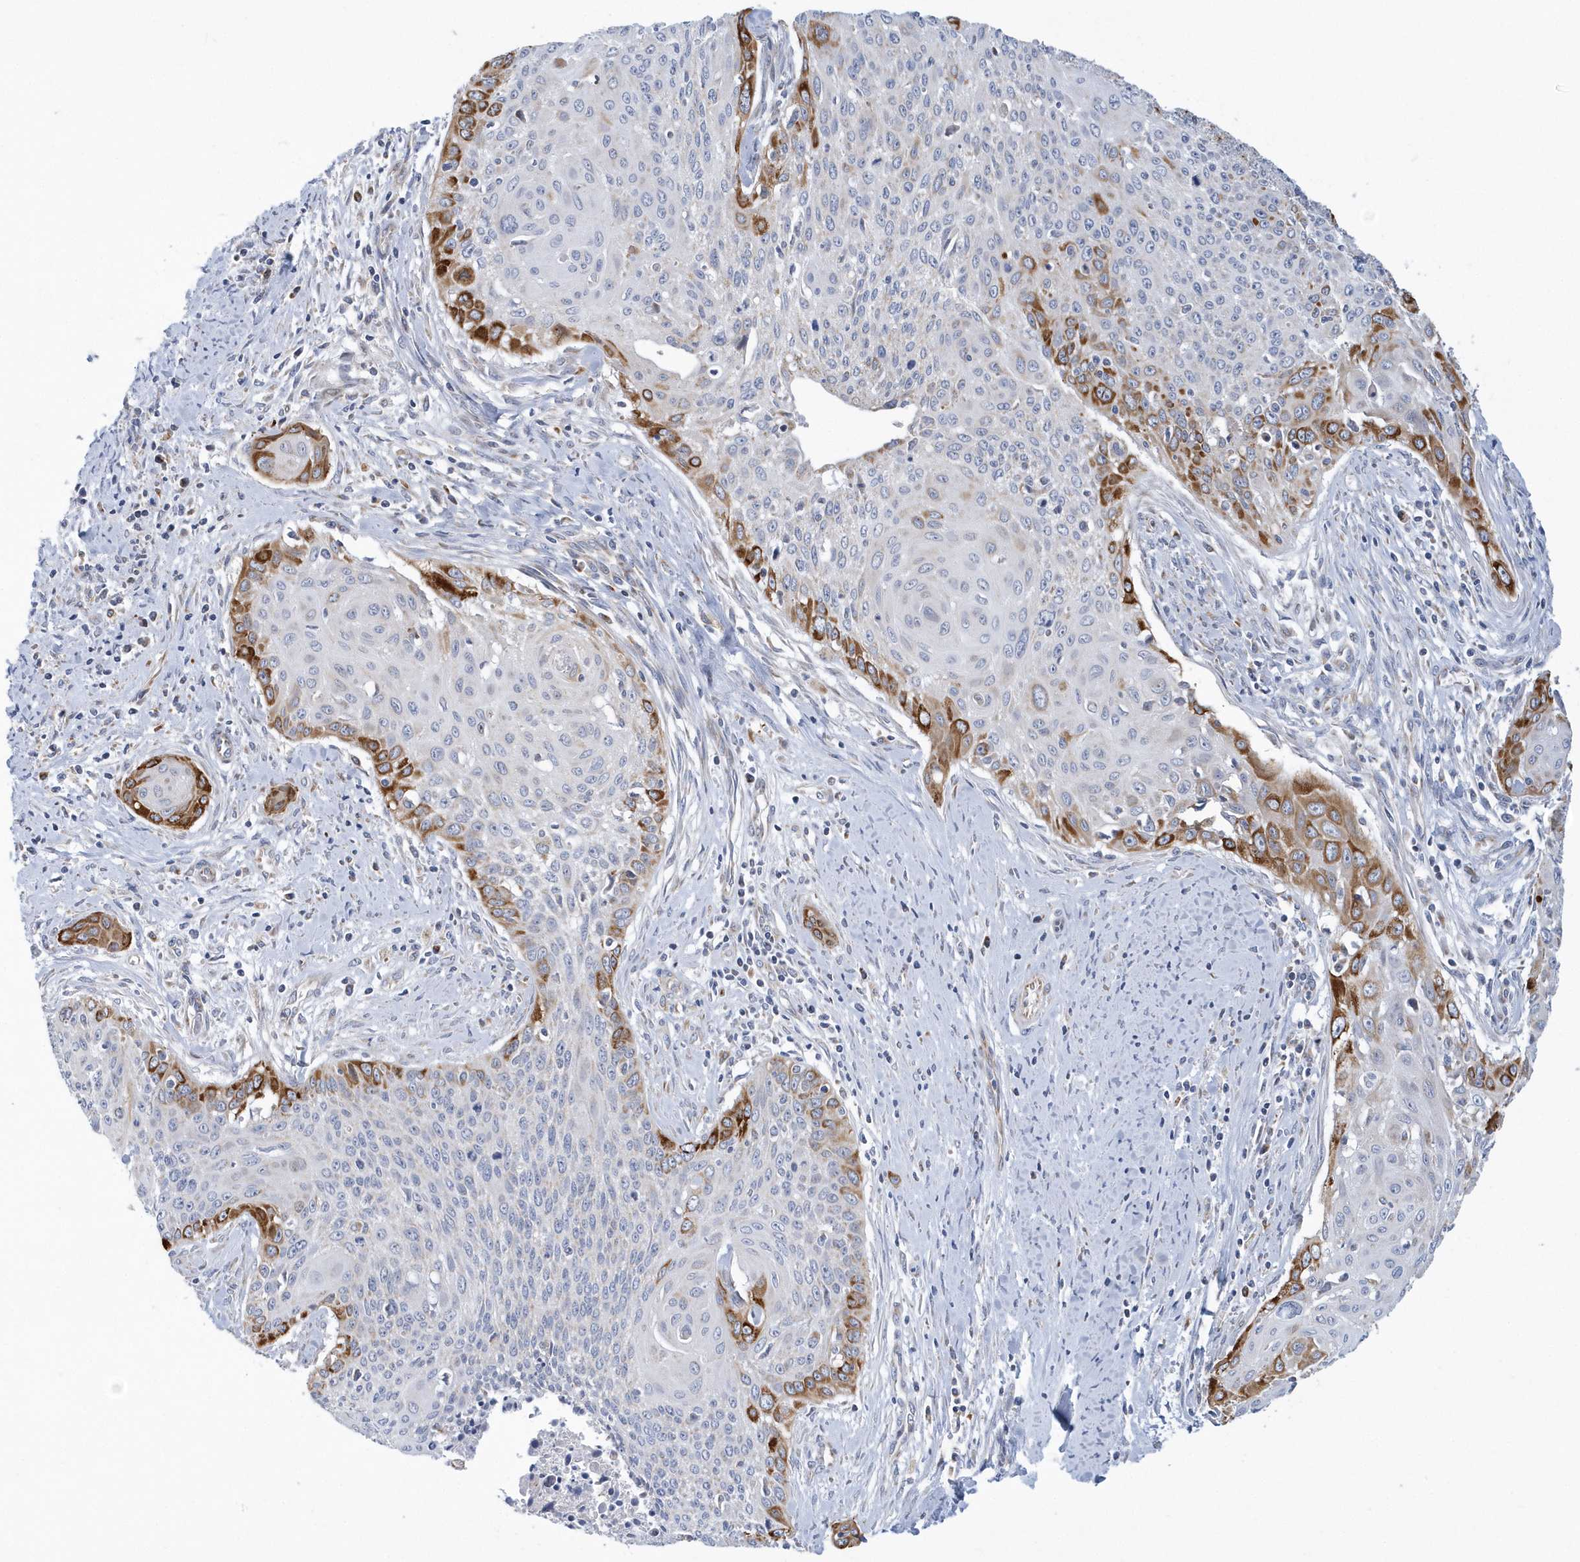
{"staining": {"intensity": "strong", "quantity": "<25%", "location": "cytoplasmic/membranous"}, "tissue": "cervical cancer", "cell_type": "Tumor cells", "image_type": "cancer", "snomed": [{"axis": "morphology", "description": "Squamous cell carcinoma, NOS"}, {"axis": "topography", "description": "Cervix"}], "caption": "Immunohistochemical staining of squamous cell carcinoma (cervical) exhibits medium levels of strong cytoplasmic/membranous staining in approximately <25% of tumor cells.", "gene": "VWA5B2", "patient": {"sex": "female", "age": 55}}